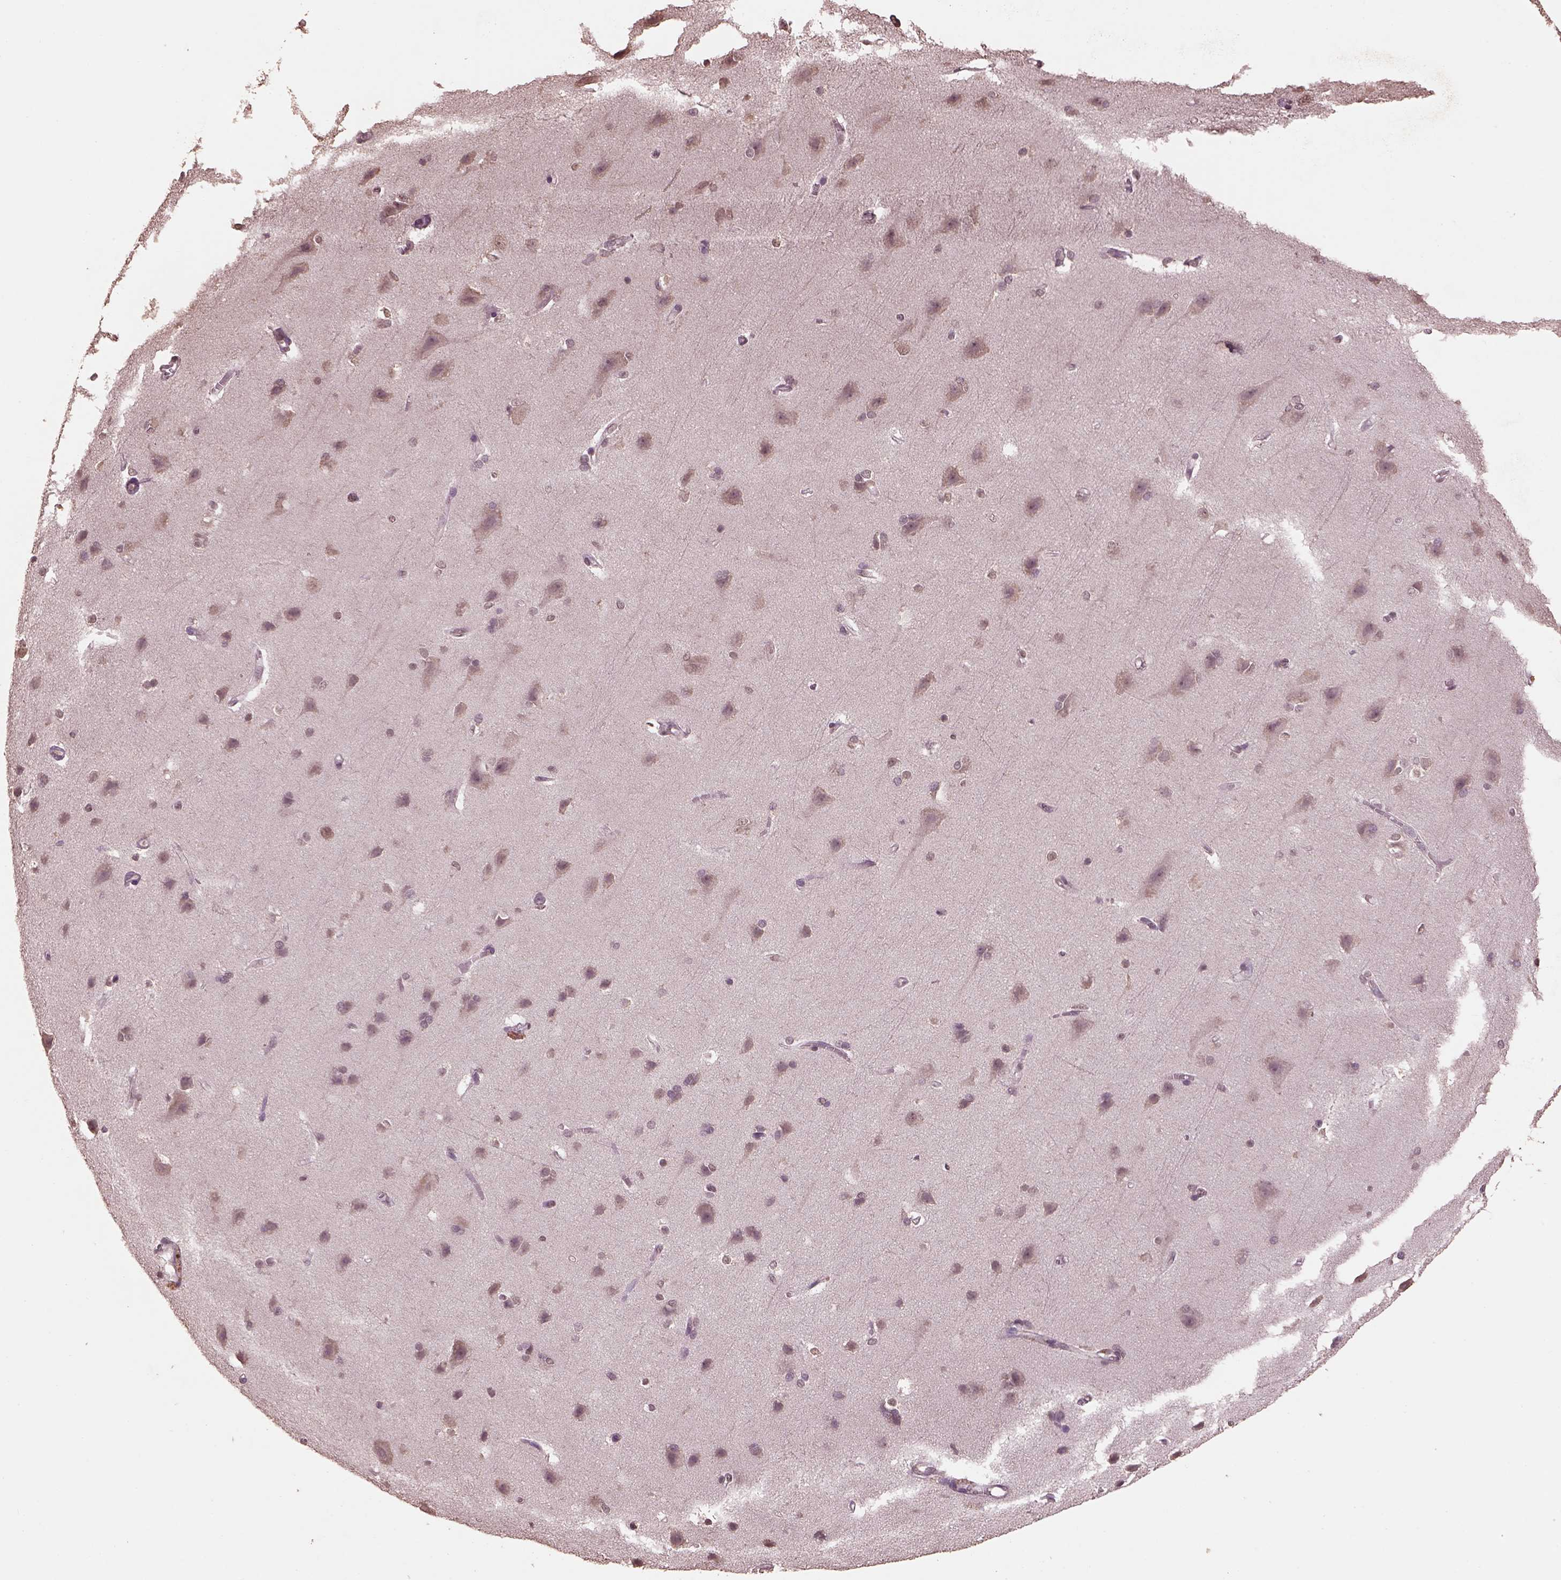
{"staining": {"intensity": "negative", "quantity": "none", "location": "none"}, "tissue": "cerebral cortex", "cell_type": "Endothelial cells", "image_type": "normal", "snomed": [{"axis": "morphology", "description": "Normal tissue, NOS"}, {"axis": "topography", "description": "Cerebral cortex"}], "caption": "Protein analysis of unremarkable cerebral cortex shows no significant positivity in endothelial cells.", "gene": "CPT1C", "patient": {"sex": "male", "age": 37}}